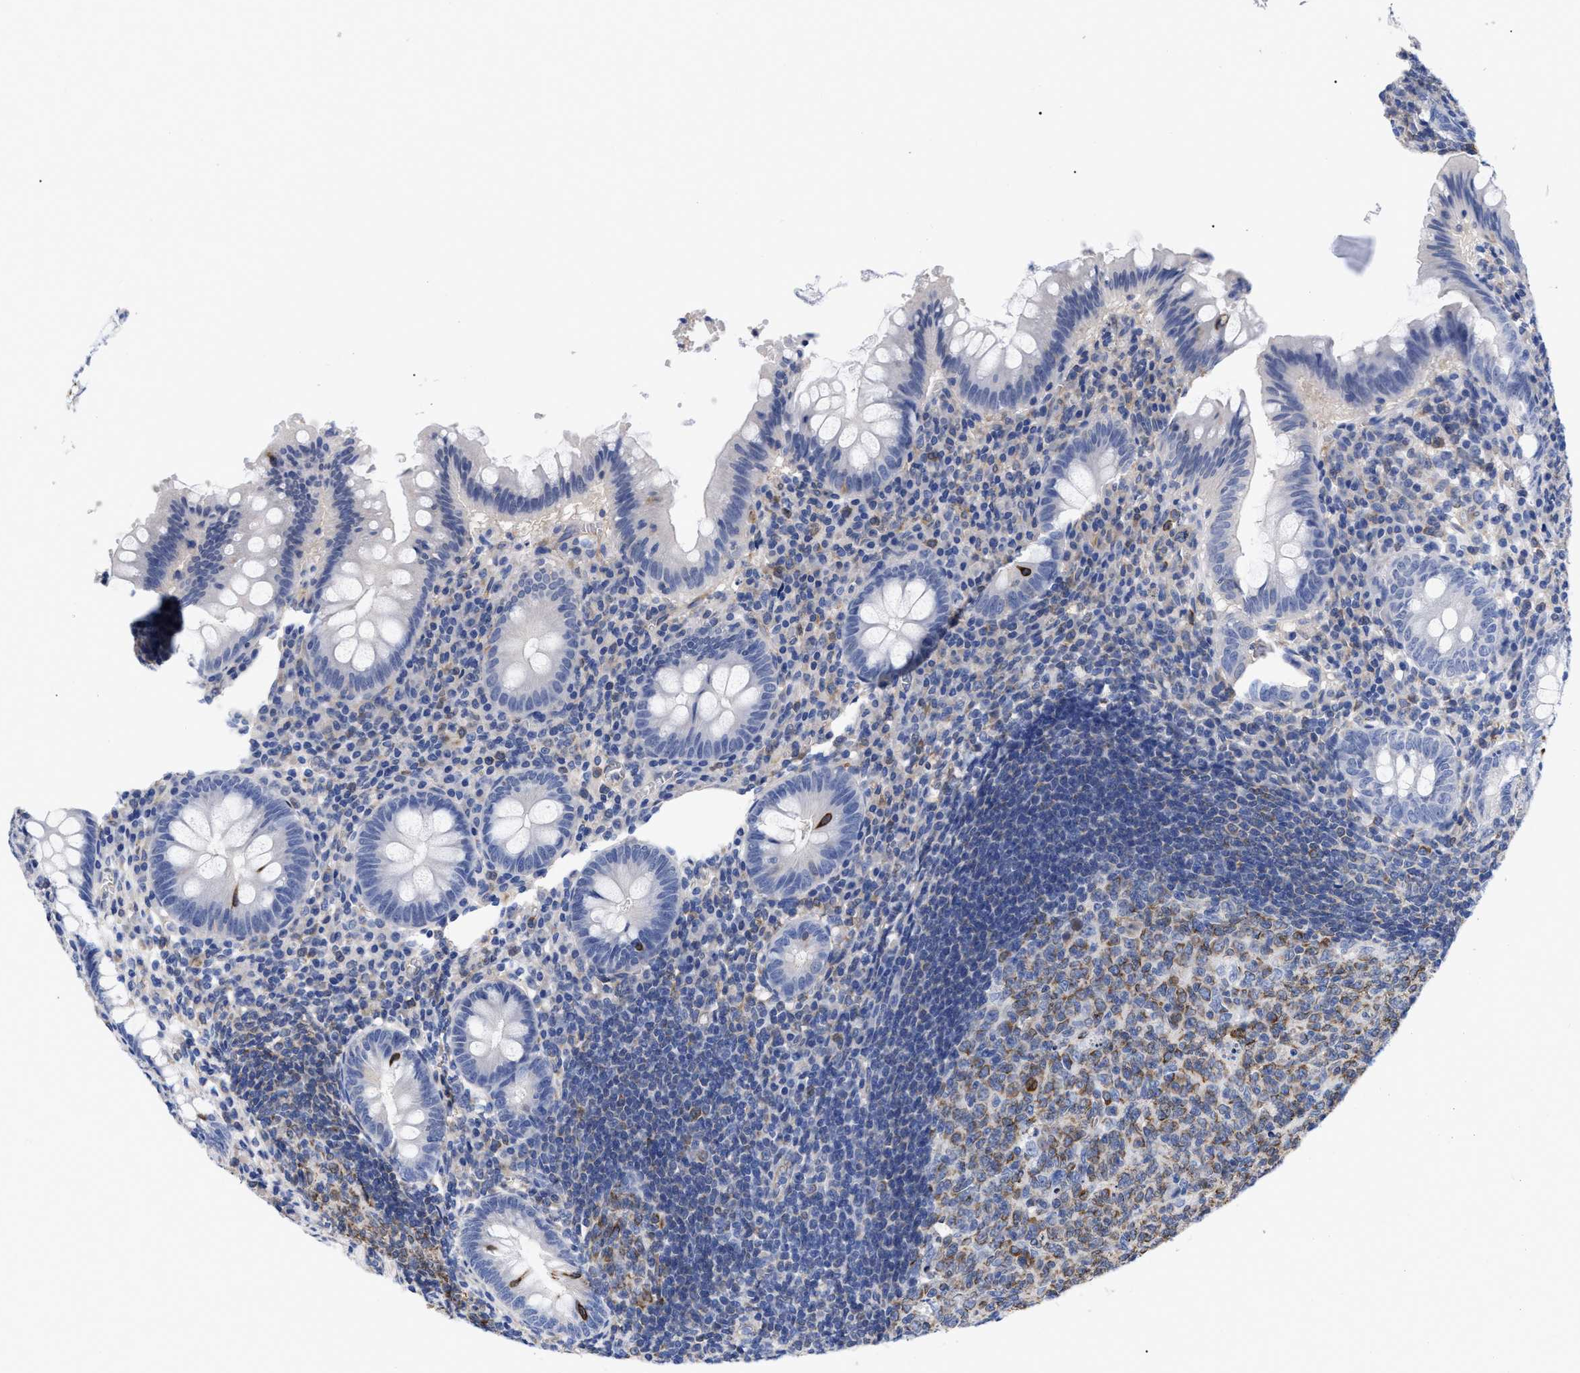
{"staining": {"intensity": "negative", "quantity": "none", "location": "none"}, "tissue": "appendix", "cell_type": "Glandular cells", "image_type": "normal", "snomed": [{"axis": "morphology", "description": "Normal tissue, NOS"}, {"axis": "topography", "description": "Appendix"}], "caption": "Immunohistochemical staining of unremarkable human appendix reveals no significant positivity in glandular cells.", "gene": "IRAG2", "patient": {"sex": "male", "age": 56}}